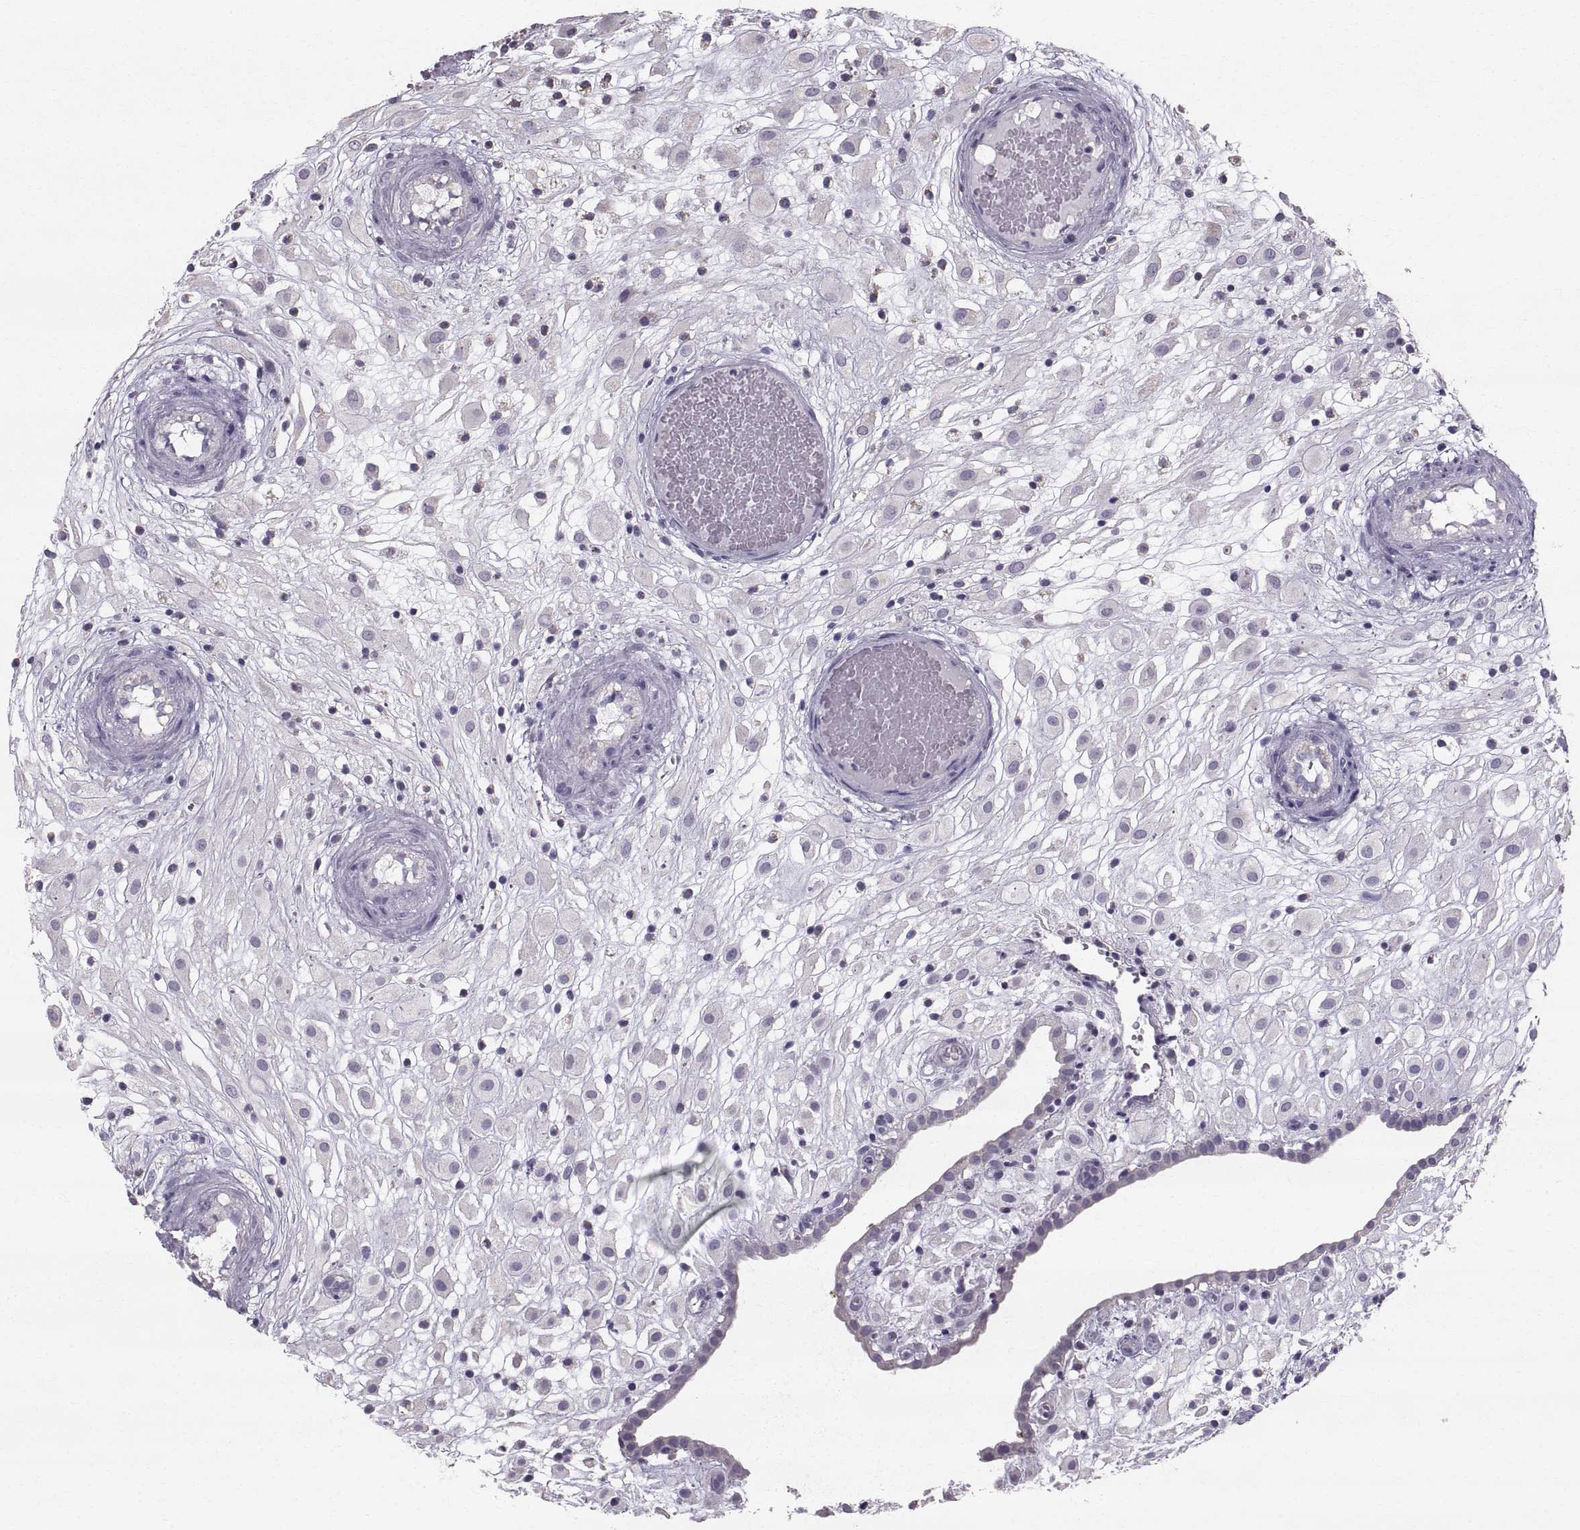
{"staining": {"intensity": "negative", "quantity": "none", "location": "none"}, "tissue": "placenta", "cell_type": "Decidual cells", "image_type": "normal", "snomed": [{"axis": "morphology", "description": "Normal tissue, NOS"}, {"axis": "topography", "description": "Placenta"}], "caption": "Immunohistochemistry histopathology image of unremarkable placenta: human placenta stained with DAB exhibits no significant protein expression in decidual cells. (Immunohistochemistry (ihc), brightfield microscopy, high magnification).", "gene": "STMND1", "patient": {"sex": "female", "age": 24}}